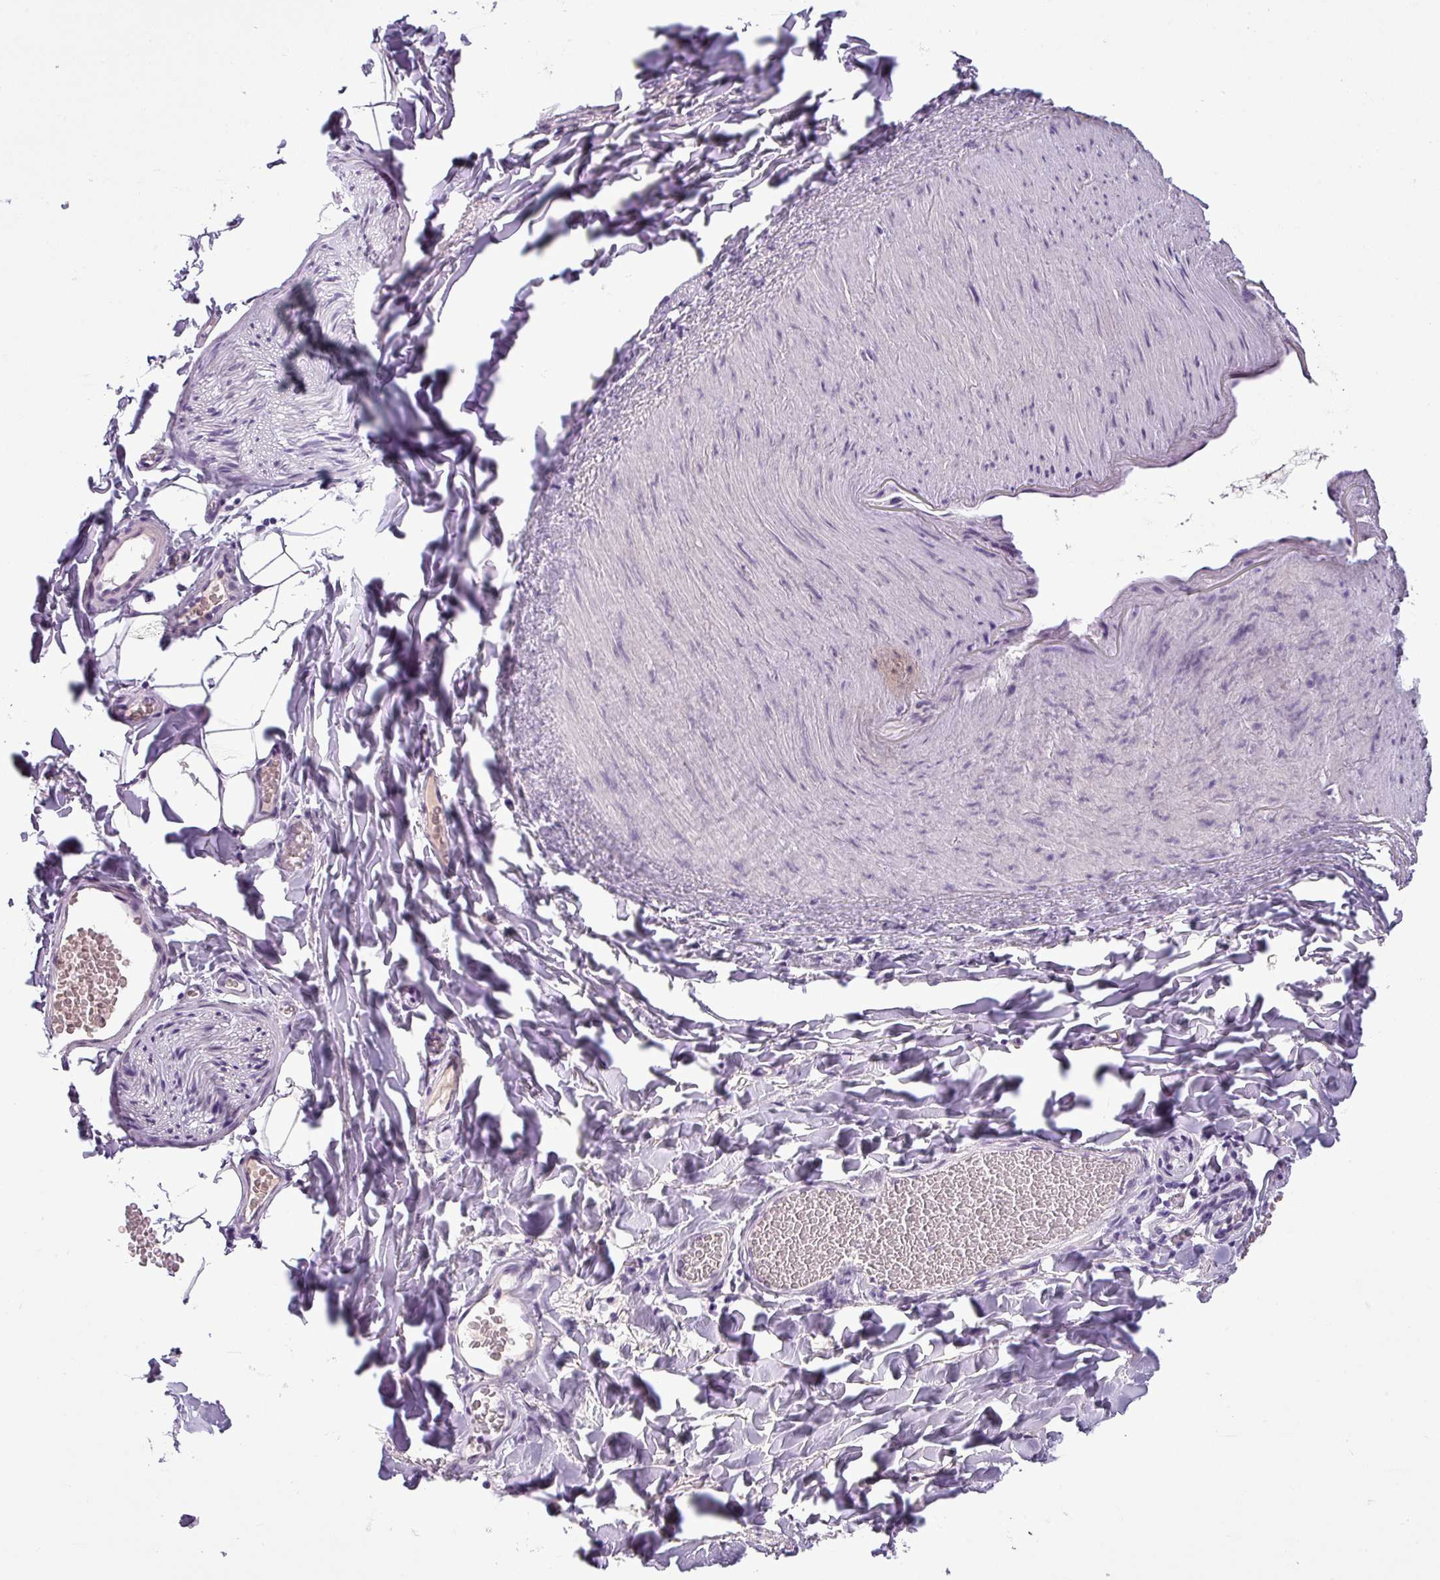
{"staining": {"intensity": "negative", "quantity": "none", "location": "none"}, "tissue": "adipose tissue", "cell_type": "Adipocytes", "image_type": "normal", "snomed": [{"axis": "morphology", "description": "Normal tissue, NOS"}, {"axis": "morphology", "description": "Carcinoma, NOS"}, {"axis": "topography", "description": "Pancreas"}, {"axis": "topography", "description": "Peripheral nerve tissue"}], "caption": "IHC image of normal adipose tissue: human adipose tissue stained with DAB demonstrates no significant protein positivity in adipocytes.", "gene": "CDH16", "patient": {"sex": "female", "age": 29}}